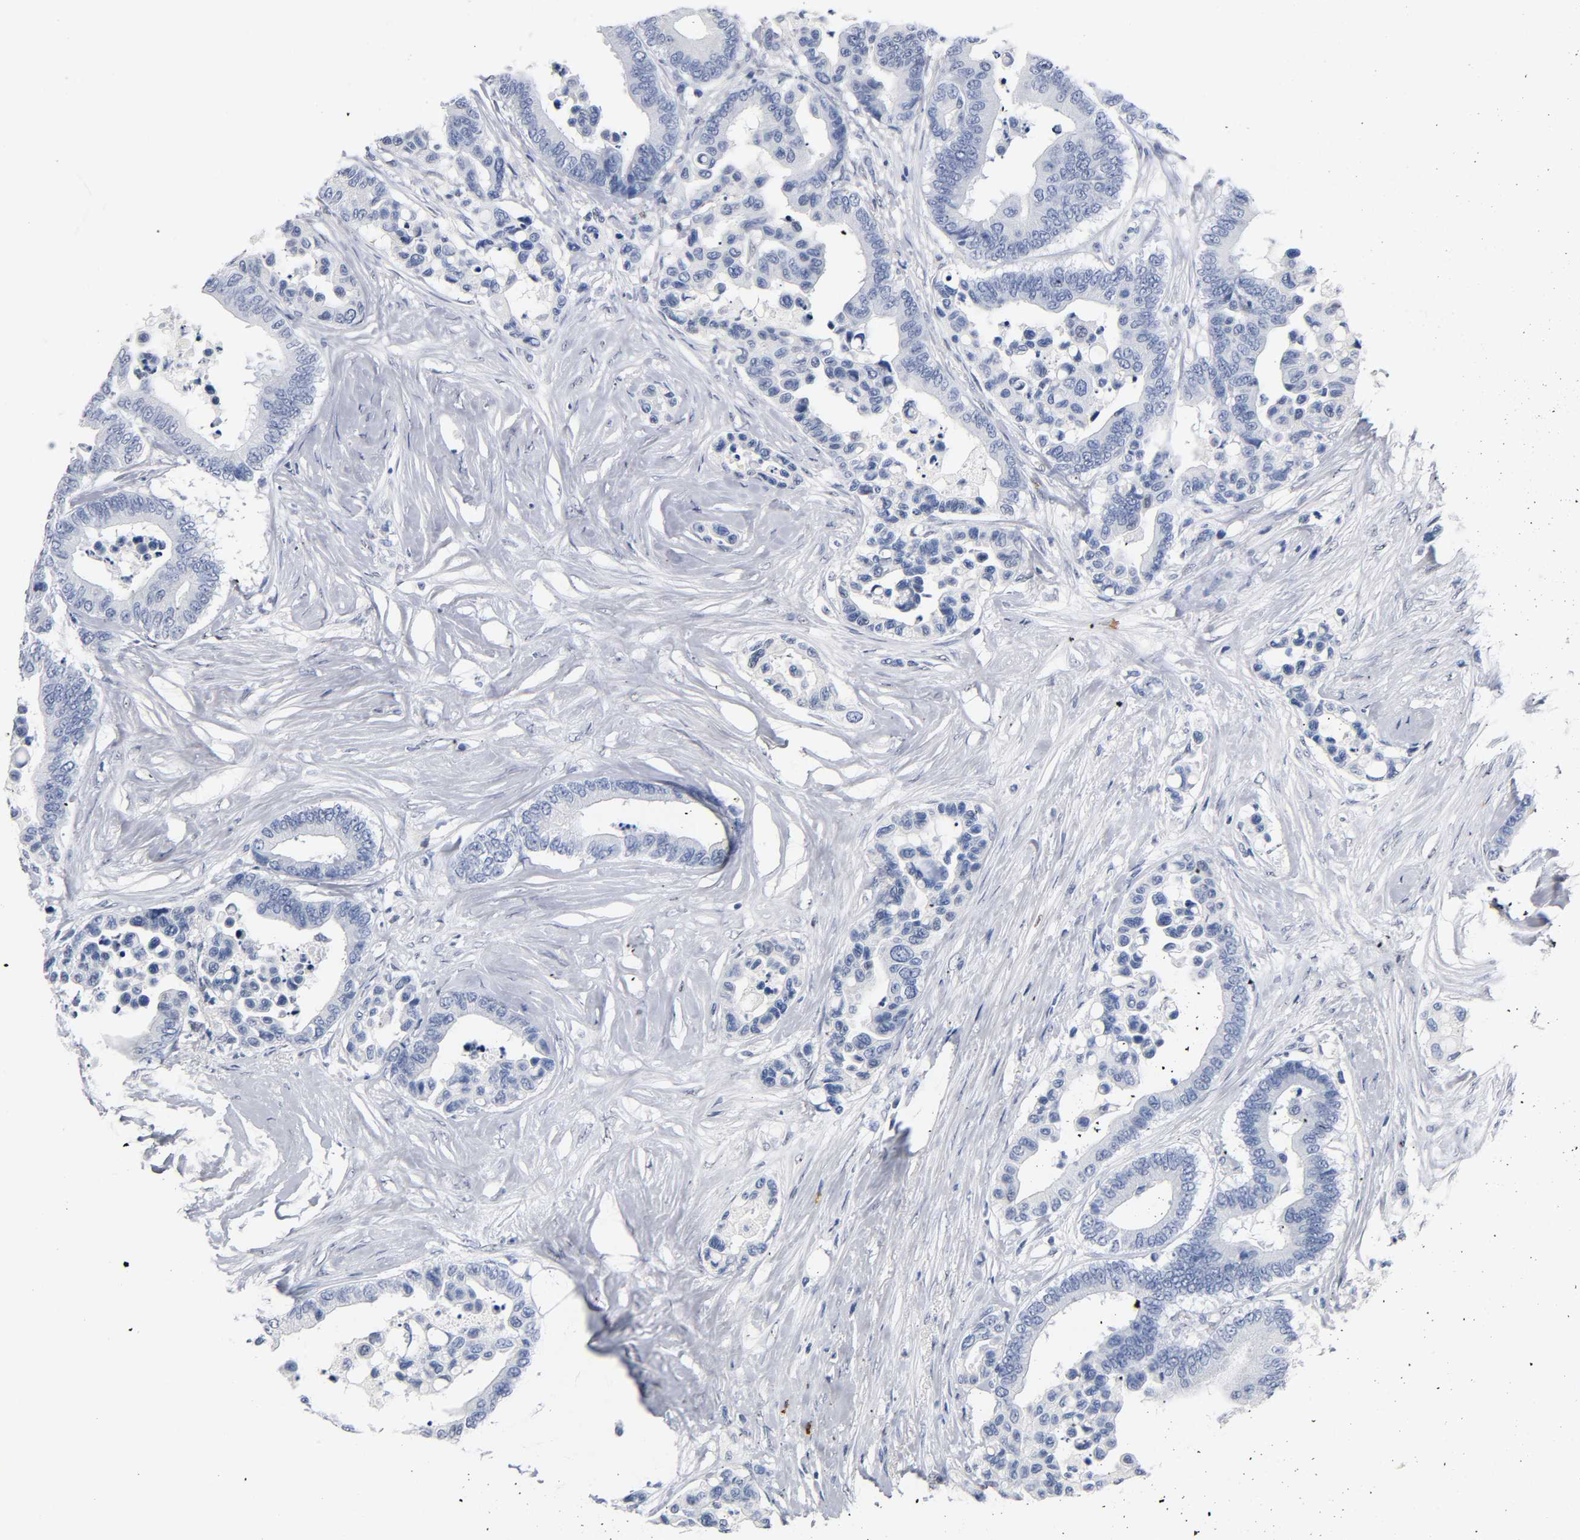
{"staining": {"intensity": "negative", "quantity": "none", "location": "none"}, "tissue": "colorectal cancer", "cell_type": "Tumor cells", "image_type": "cancer", "snomed": [{"axis": "morphology", "description": "Adenocarcinoma, NOS"}, {"axis": "topography", "description": "Colon"}], "caption": "Tumor cells show no significant protein positivity in colorectal cancer (adenocarcinoma).", "gene": "NAB2", "patient": {"sex": "male", "age": 82}}